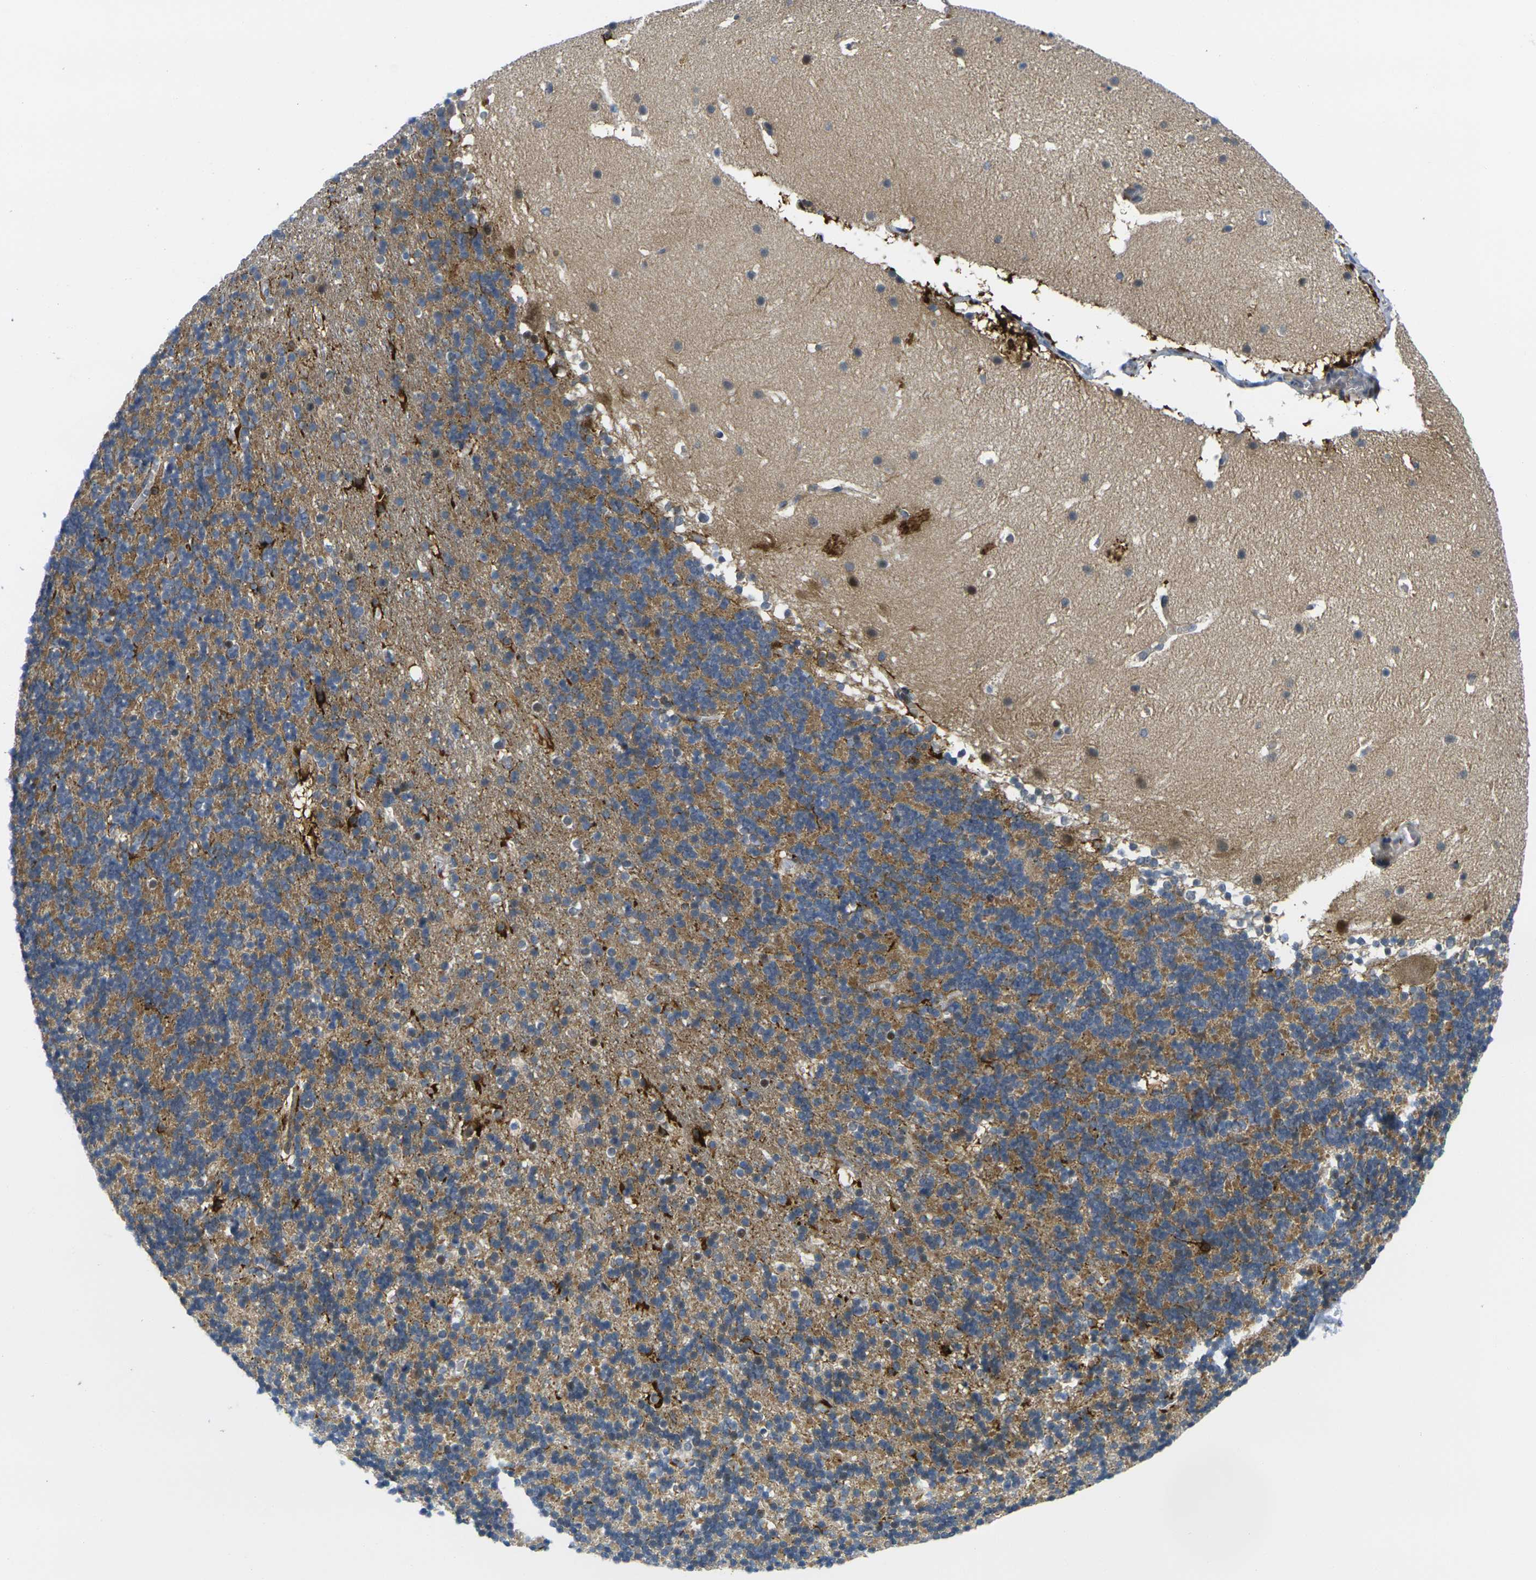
{"staining": {"intensity": "moderate", "quantity": ">75%", "location": "cytoplasmic/membranous"}, "tissue": "cerebellum", "cell_type": "Cells in granular layer", "image_type": "normal", "snomed": [{"axis": "morphology", "description": "Normal tissue, NOS"}, {"axis": "topography", "description": "Cerebellum"}], "caption": "Moderate cytoplasmic/membranous protein expression is appreciated in approximately >75% of cells in granular layer in cerebellum.", "gene": "ROBO2", "patient": {"sex": "male", "age": 45}}